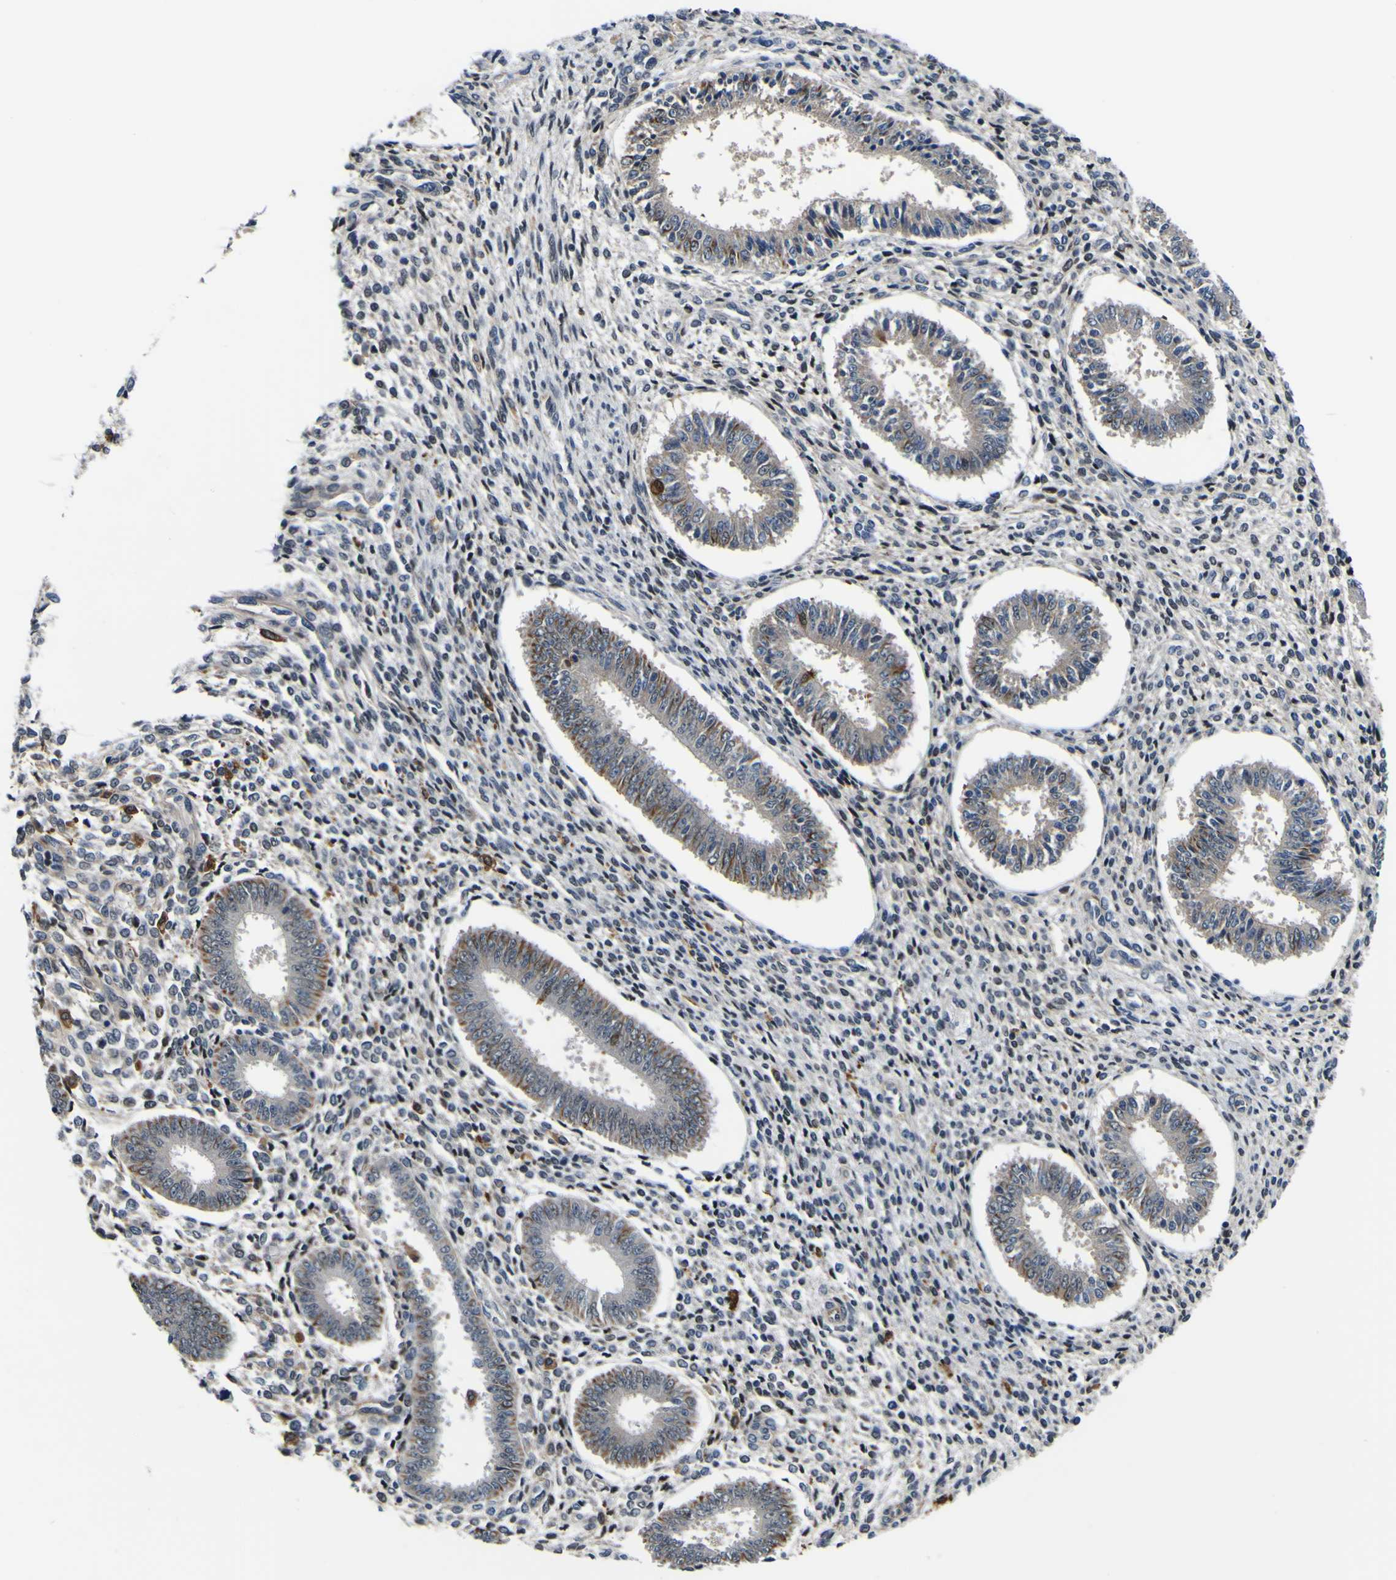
{"staining": {"intensity": "negative", "quantity": "none", "location": "none"}, "tissue": "endometrium", "cell_type": "Cells in endometrial stroma", "image_type": "normal", "snomed": [{"axis": "morphology", "description": "Normal tissue, NOS"}, {"axis": "topography", "description": "Endometrium"}], "caption": "This is a histopathology image of IHC staining of benign endometrium, which shows no positivity in cells in endometrial stroma. The staining was performed using DAB (3,3'-diaminobenzidine) to visualize the protein expression in brown, while the nuclei were stained in blue with hematoxylin (Magnification: 20x).", "gene": "POSTN", "patient": {"sex": "female", "age": 35}}